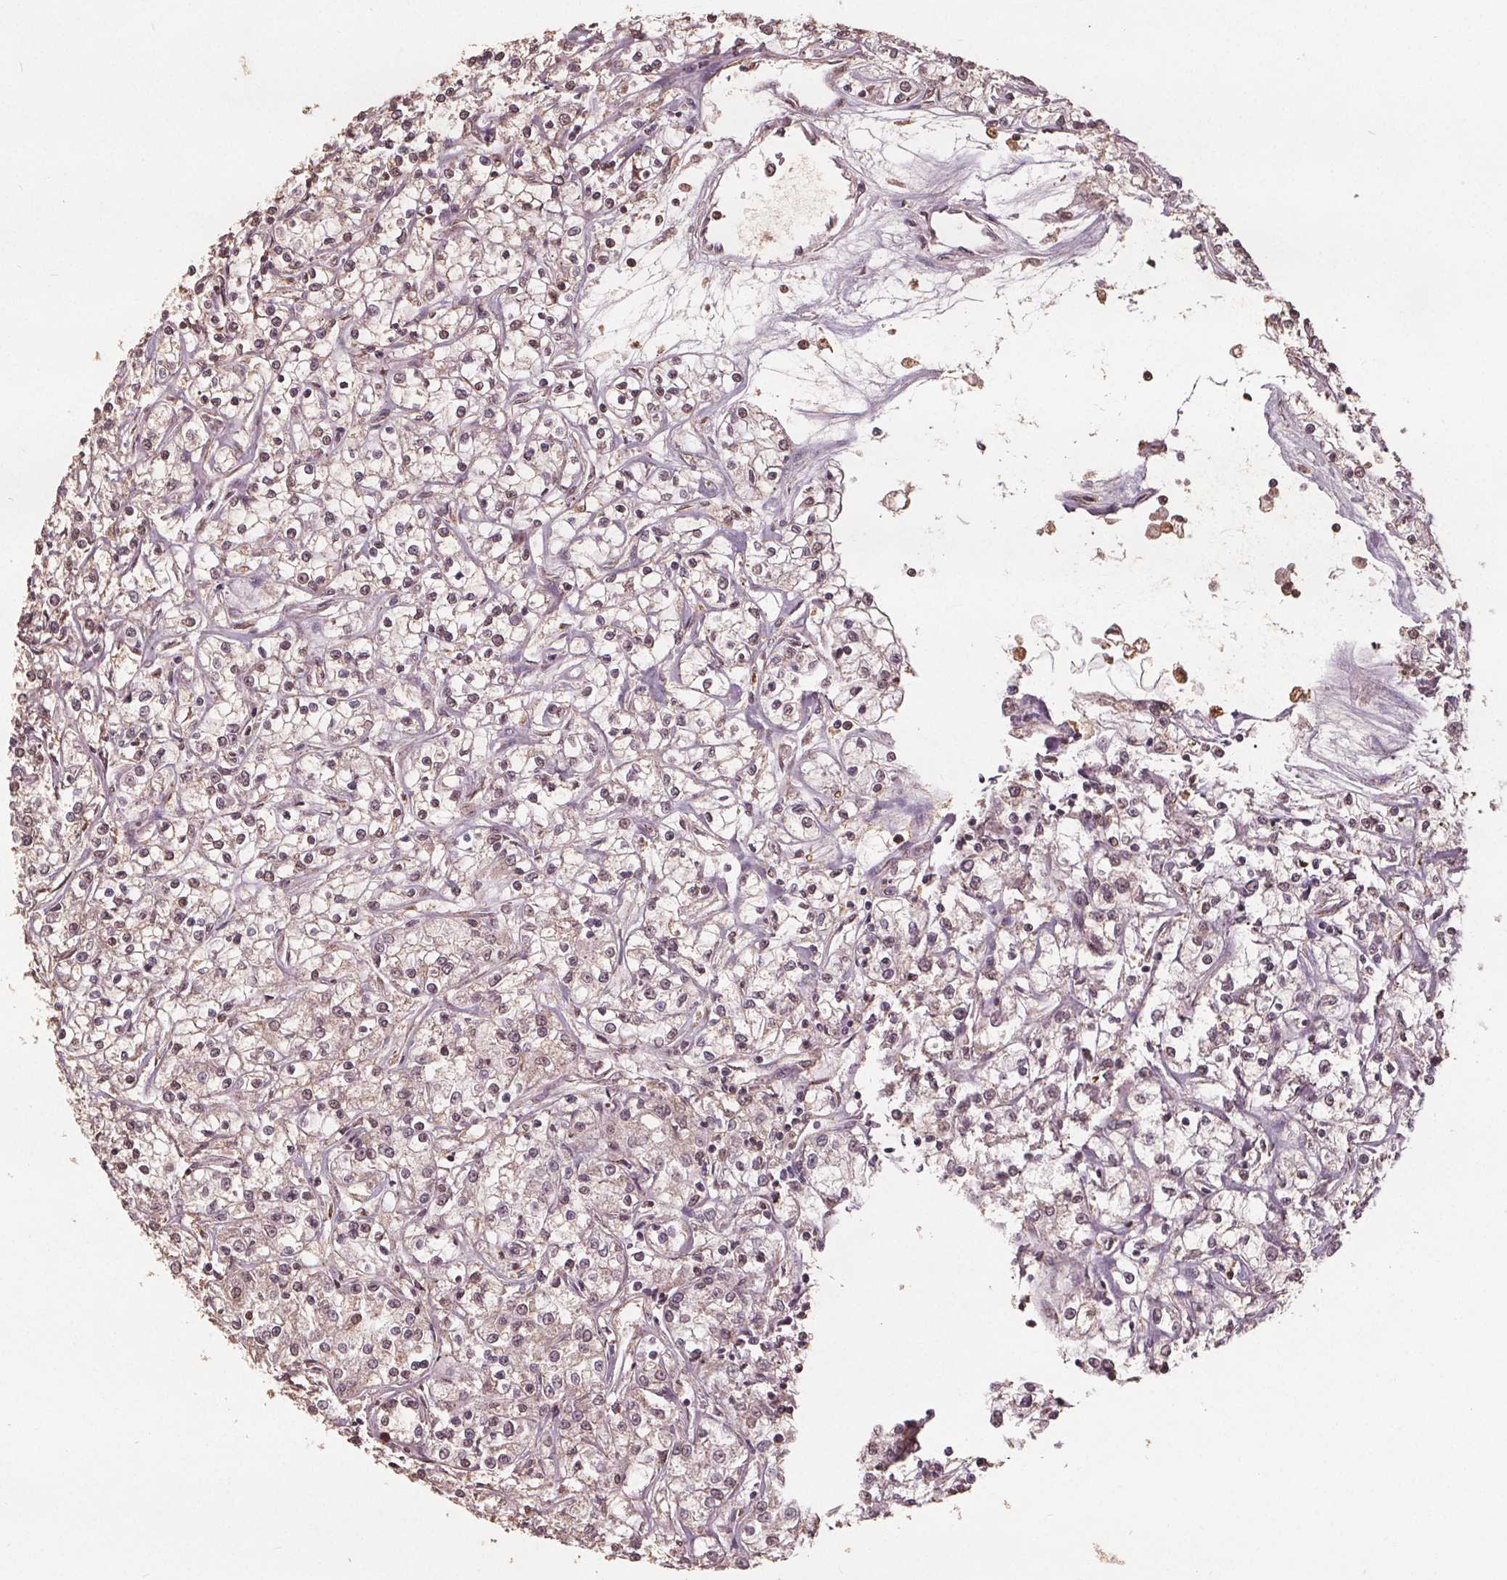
{"staining": {"intensity": "weak", "quantity": "<25%", "location": "nuclear"}, "tissue": "renal cancer", "cell_type": "Tumor cells", "image_type": "cancer", "snomed": [{"axis": "morphology", "description": "Adenocarcinoma, NOS"}, {"axis": "topography", "description": "Kidney"}], "caption": "Renal adenocarcinoma was stained to show a protein in brown. There is no significant staining in tumor cells.", "gene": "DSG3", "patient": {"sex": "female", "age": 59}}